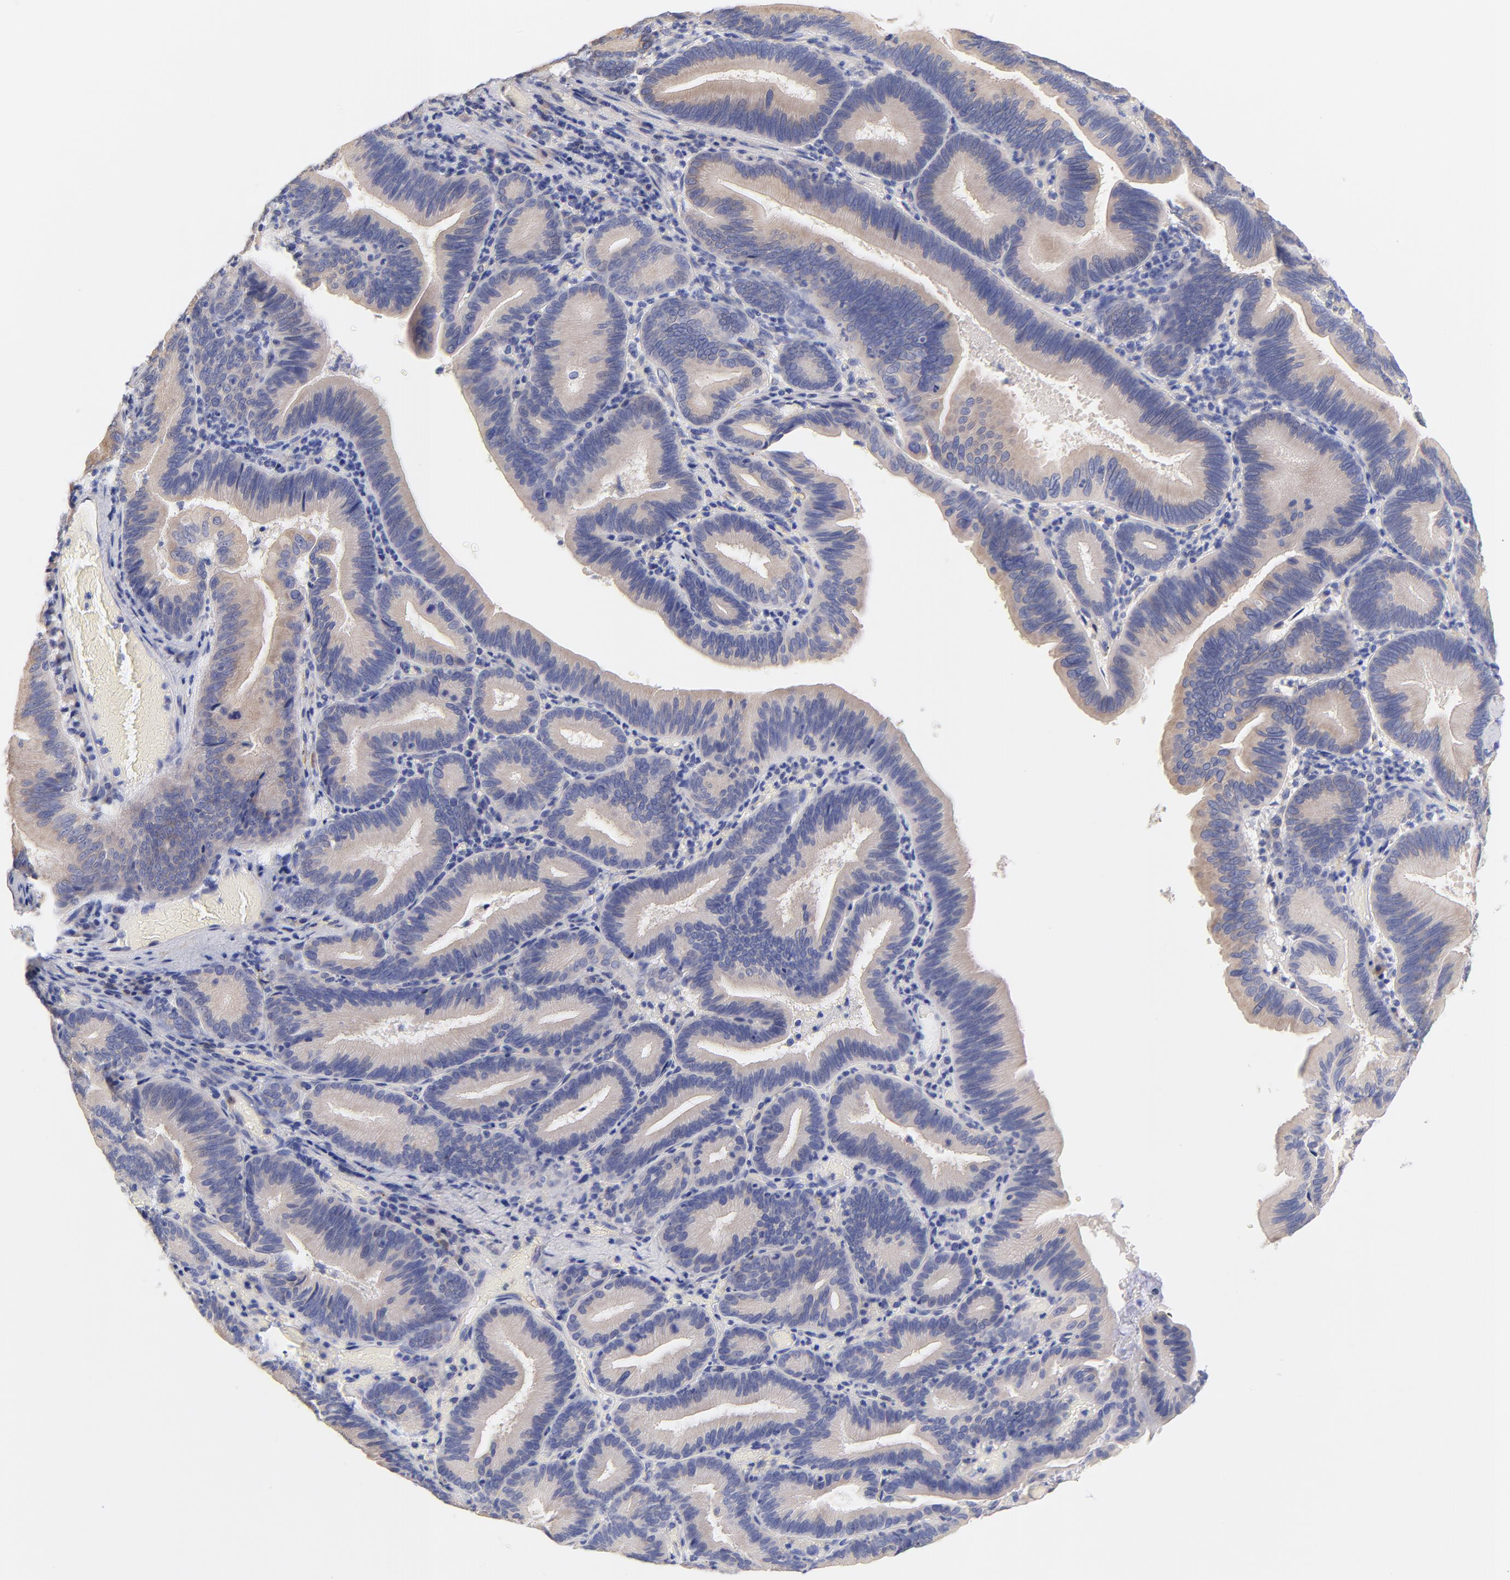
{"staining": {"intensity": "weak", "quantity": ">75%", "location": "cytoplasmic/membranous"}, "tissue": "pancreatic cancer", "cell_type": "Tumor cells", "image_type": "cancer", "snomed": [{"axis": "morphology", "description": "Adenocarcinoma, NOS"}, {"axis": "topography", "description": "Pancreas"}], "caption": "Pancreatic adenocarcinoma stained with a brown dye exhibits weak cytoplasmic/membranous positive positivity in about >75% of tumor cells.", "gene": "TNFRSF13C", "patient": {"sex": "male", "age": 82}}